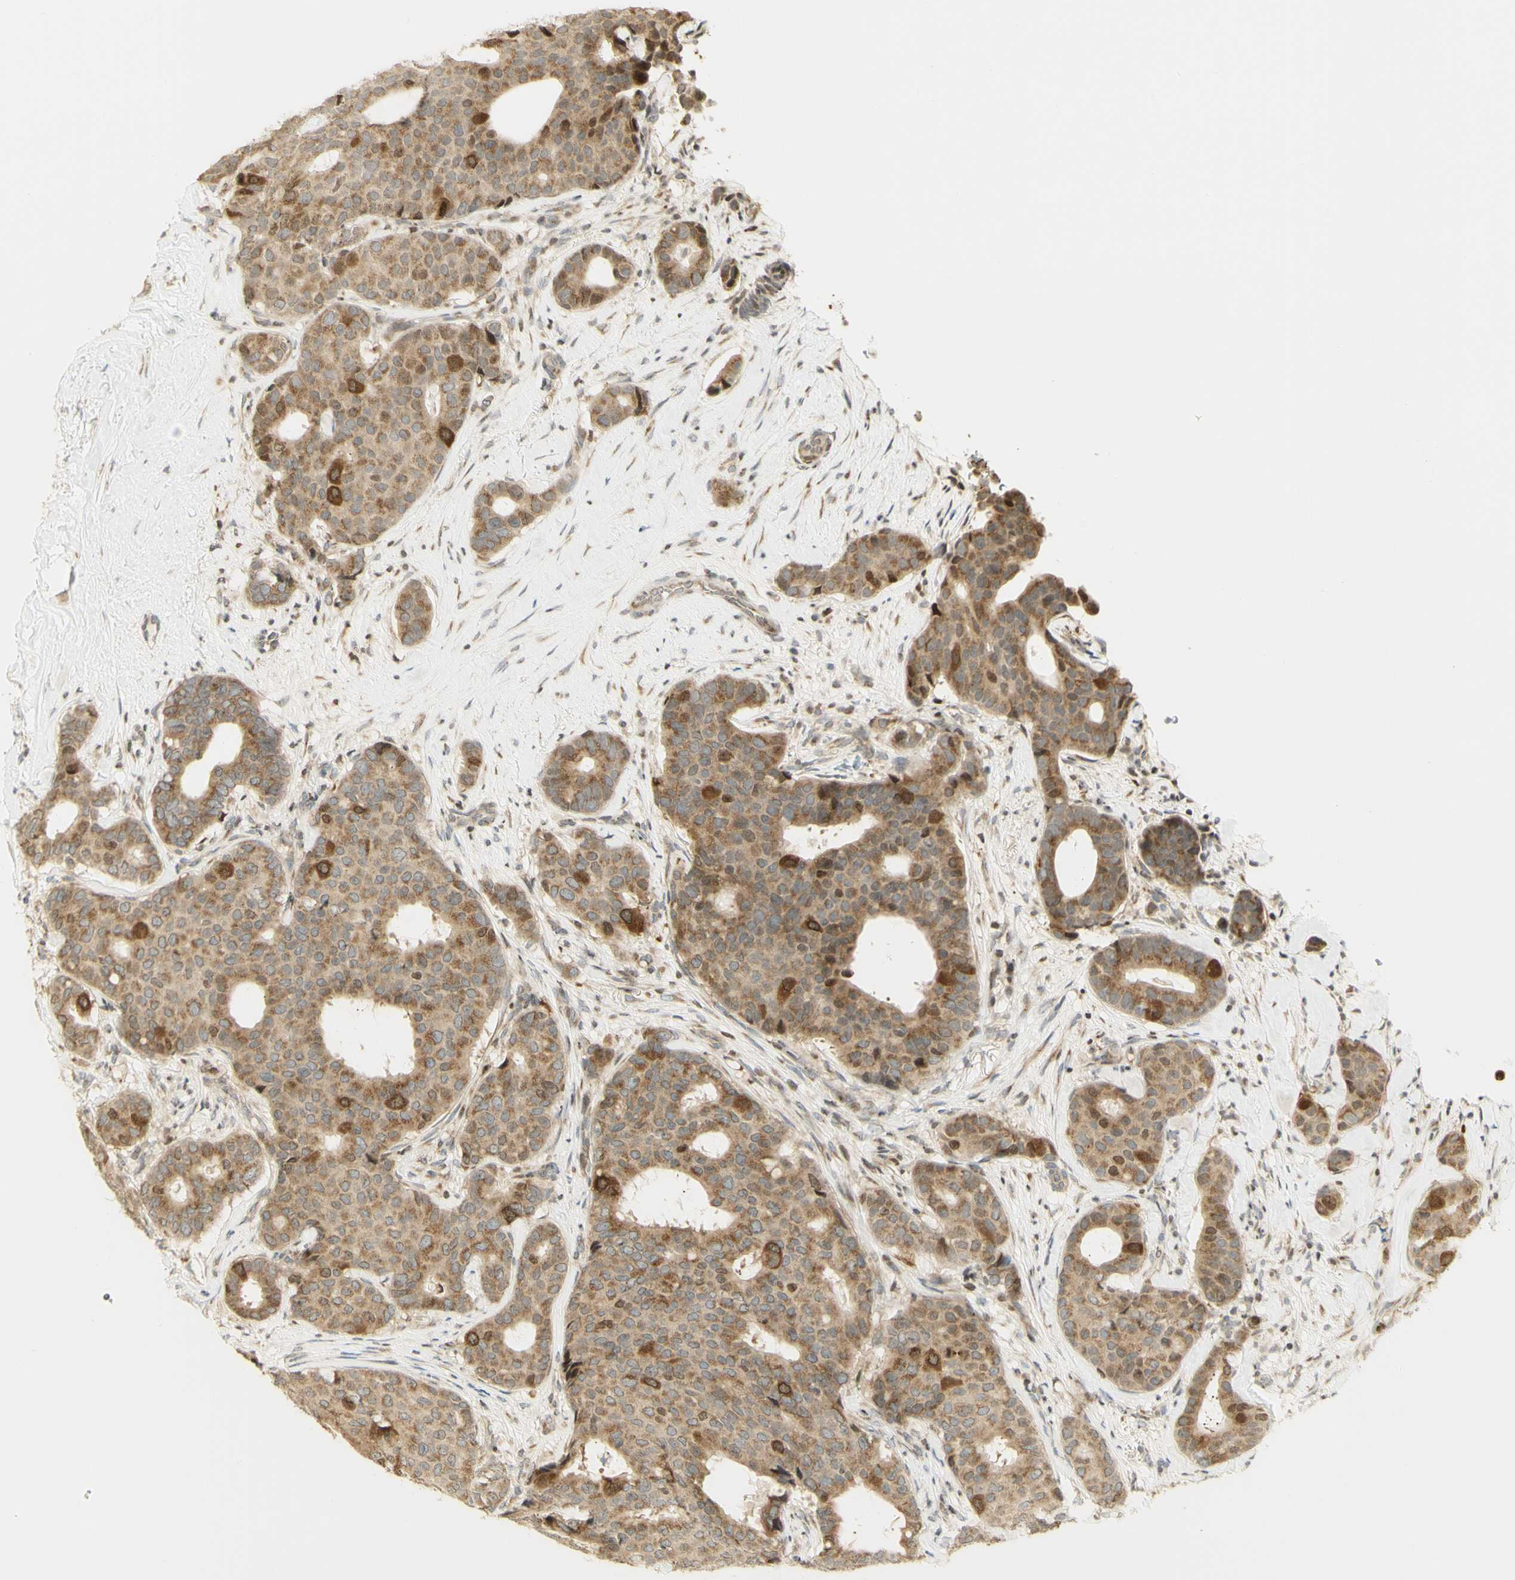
{"staining": {"intensity": "moderate", "quantity": ">75%", "location": "cytoplasmic/membranous,nuclear"}, "tissue": "breast cancer", "cell_type": "Tumor cells", "image_type": "cancer", "snomed": [{"axis": "morphology", "description": "Duct carcinoma"}, {"axis": "topography", "description": "Breast"}], "caption": "Moderate cytoplasmic/membranous and nuclear expression for a protein is identified in approximately >75% of tumor cells of infiltrating ductal carcinoma (breast) using IHC.", "gene": "KIF11", "patient": {"sex": "female", "age": 75}}